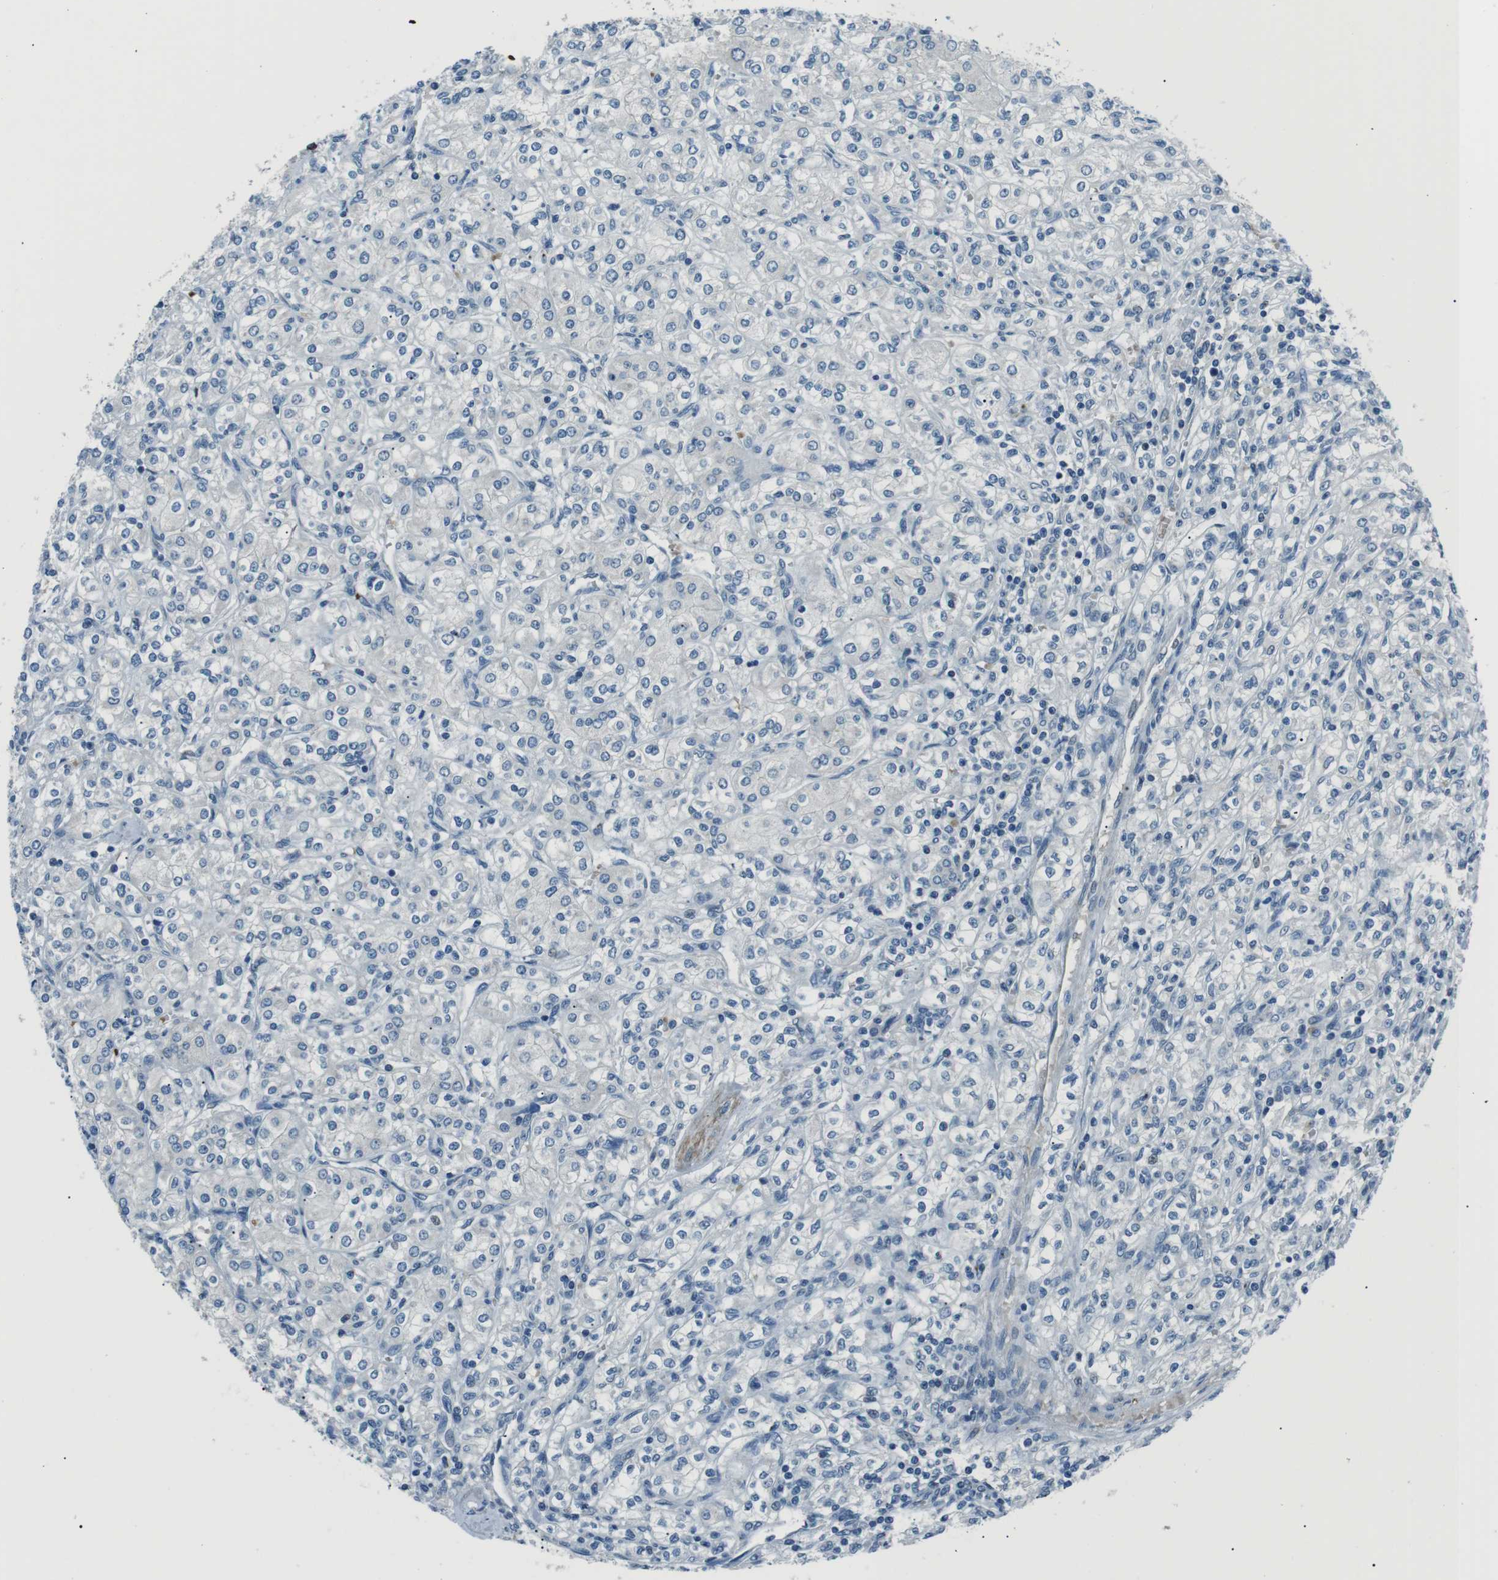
{"staining": {"intensity": "negative", "quantity": "none", "location": "none"}, "tissue": "renal cancer", "cell_type": "Tumor cells", "image_type": "cancer", "snomed": [{"axis": "morphology", "description": "Adenocarcinoma, NOS"}, {"axis": "topography", "description": "Kidney"}], "caption": "IHC image of neoplastic tissue: human renal cancer (adenocarcinoma) stained with DAB exhibits no significant protein expression in tumor cells.", "gene": "ST6GAL1", "patient": {"sex": "male", "age": 77}}